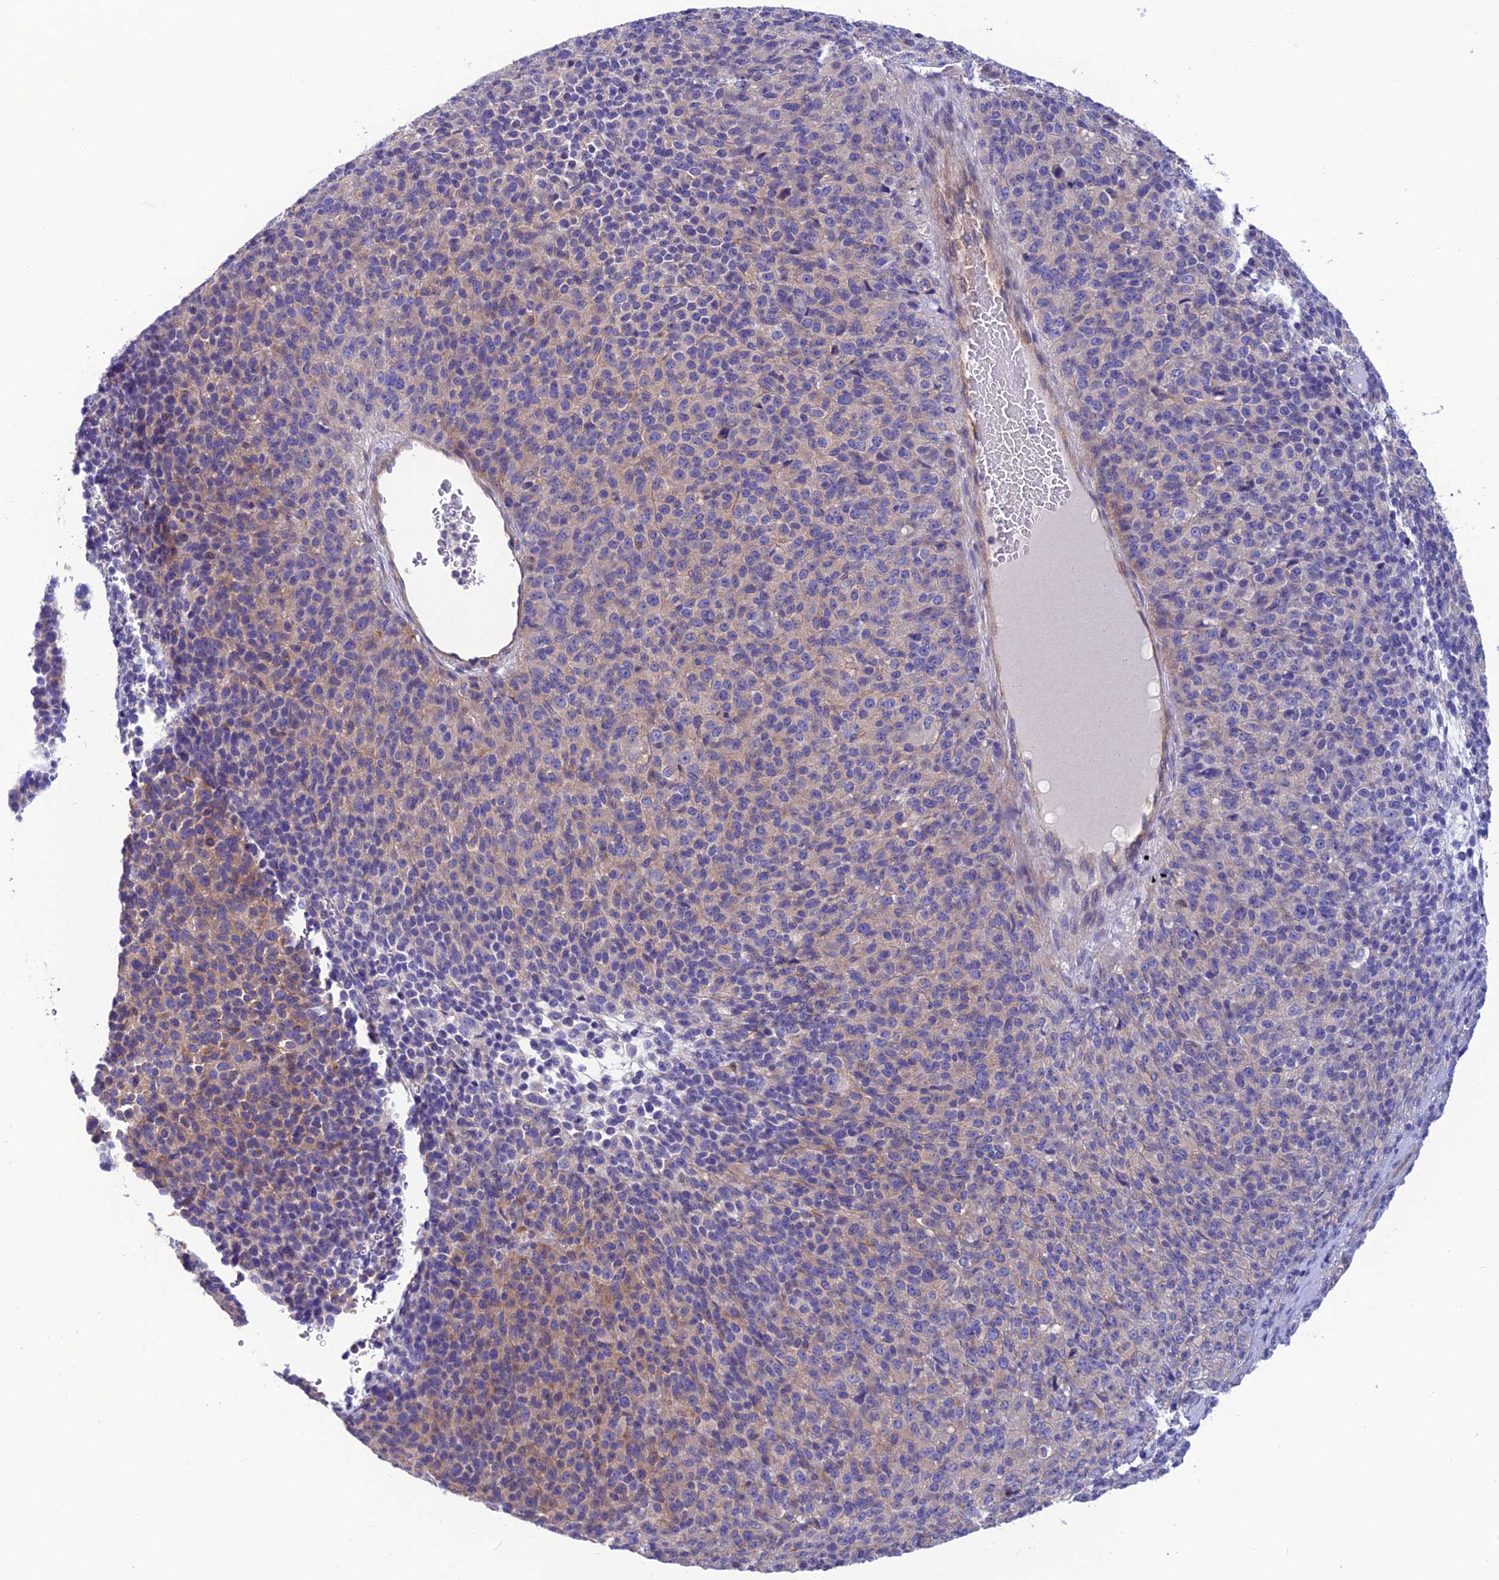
{"staining": {"intensity": "weak", "quantity": "<25%", "location": "cytoplasmic/membranous"}, "tissue": "melanoma", "cell_type": "Tumor cells", "image_type": "cancer", "snomed": [{"axis": "morphology", "description": "Malignant melanoma, Metastatic site"}, {"axis": "topography", "description": "Brain"}], "caption": "This is an immunohistochemistry (IHC) image of human malignant melanoma (metastatic site). There is no expression in tumor cells.", "gene": "PPFIA3", "patient": {"sex": "female", "age": 56}}